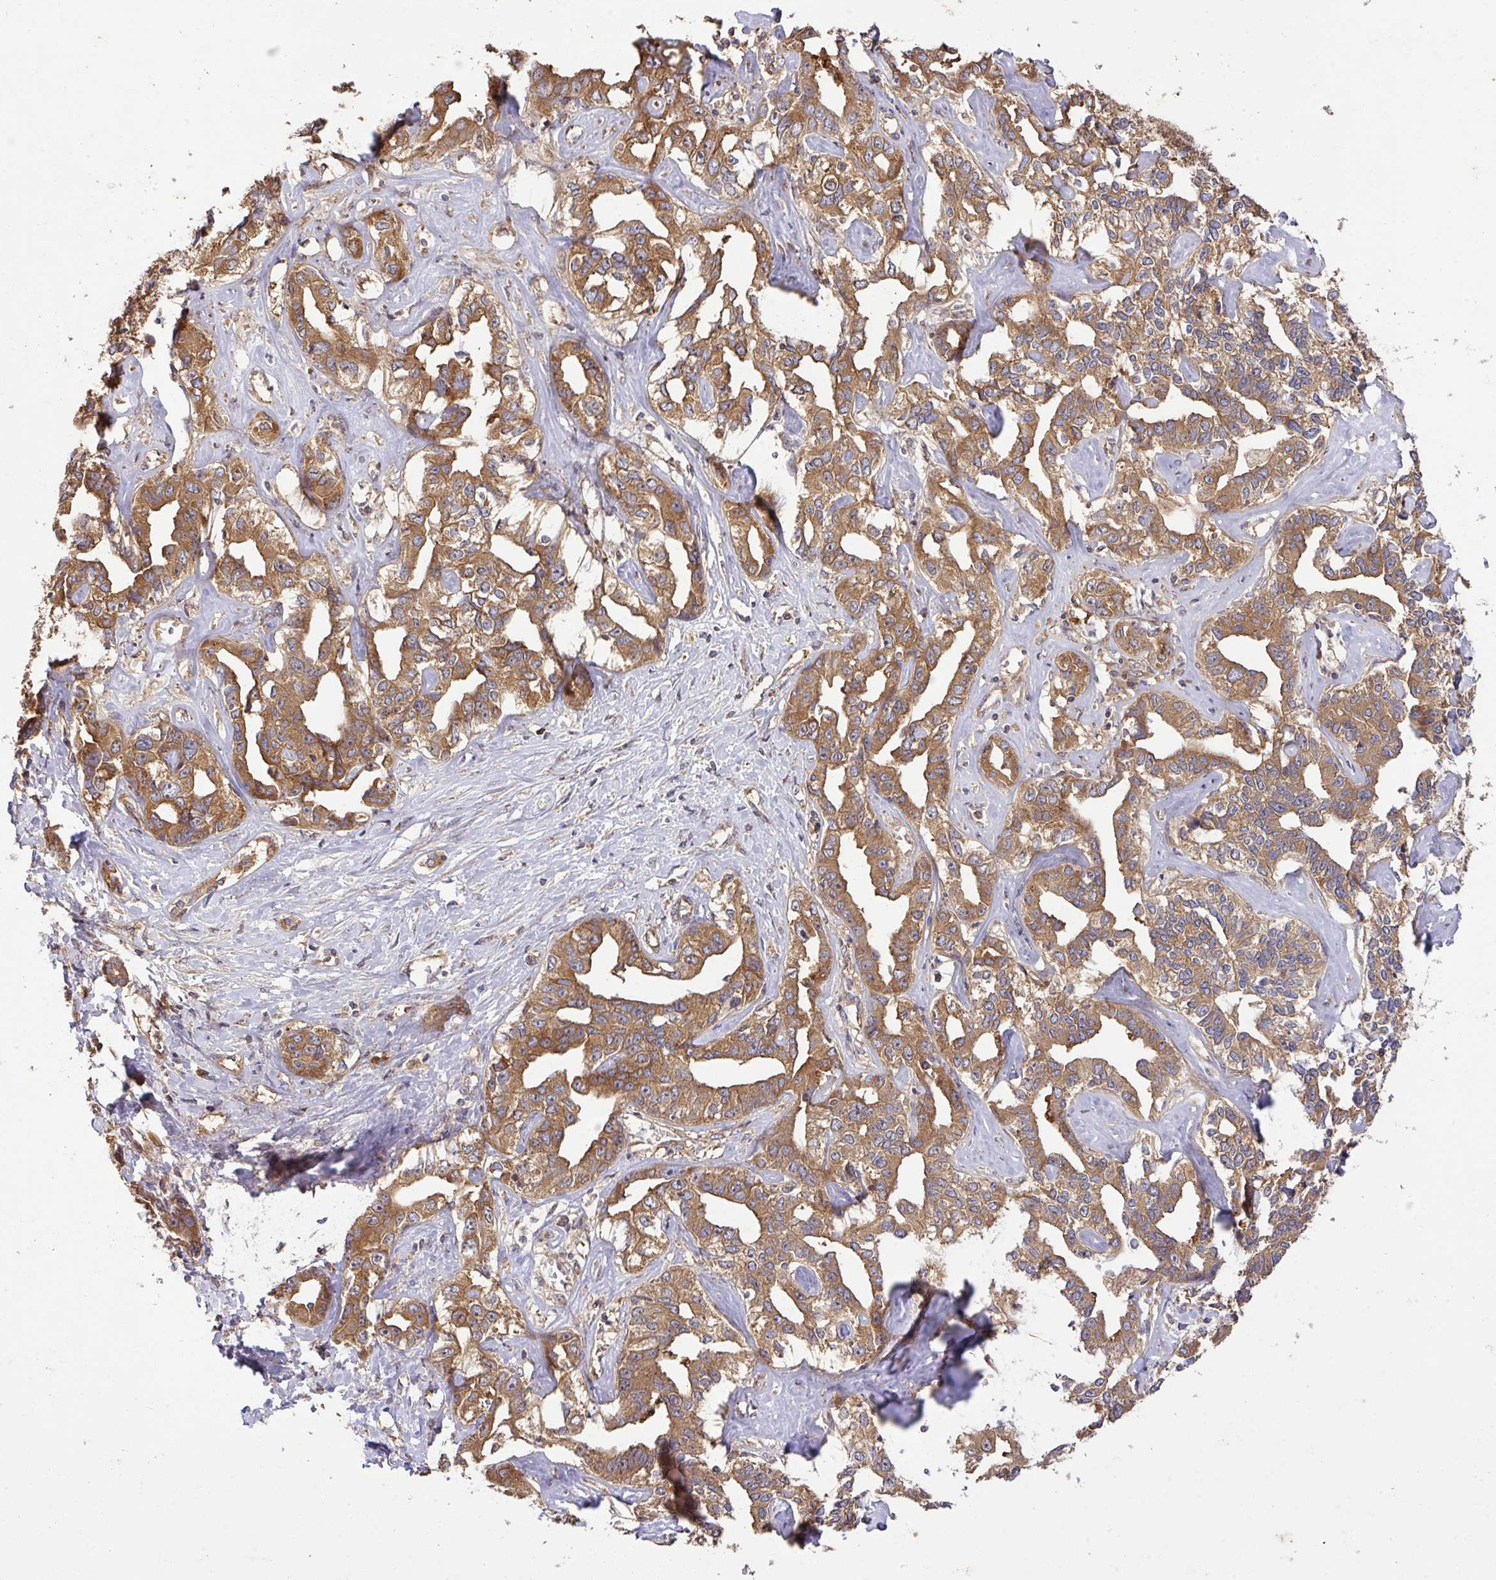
{"staining": {"intensity": "moderate", "quantity": ">75%", "location": "cytoplasmic/membranous"}, "tissue": "liver cancer", "cell_type": "Tumor cells", "image_type": "cancer", "snomed": [{"axis": "morphology", "description": "Cholangiocarcinoma"}, {"axis": "topography", "description": "Liver"}], "caption": "The histopathology image demonstrates staining of liver cancer, revealing moderate cytoplasmic/membranous protein positivity (brown color) within tumor cells.", "gene": "GSPT1", "patient": {"sex": "male", "age": 59}}